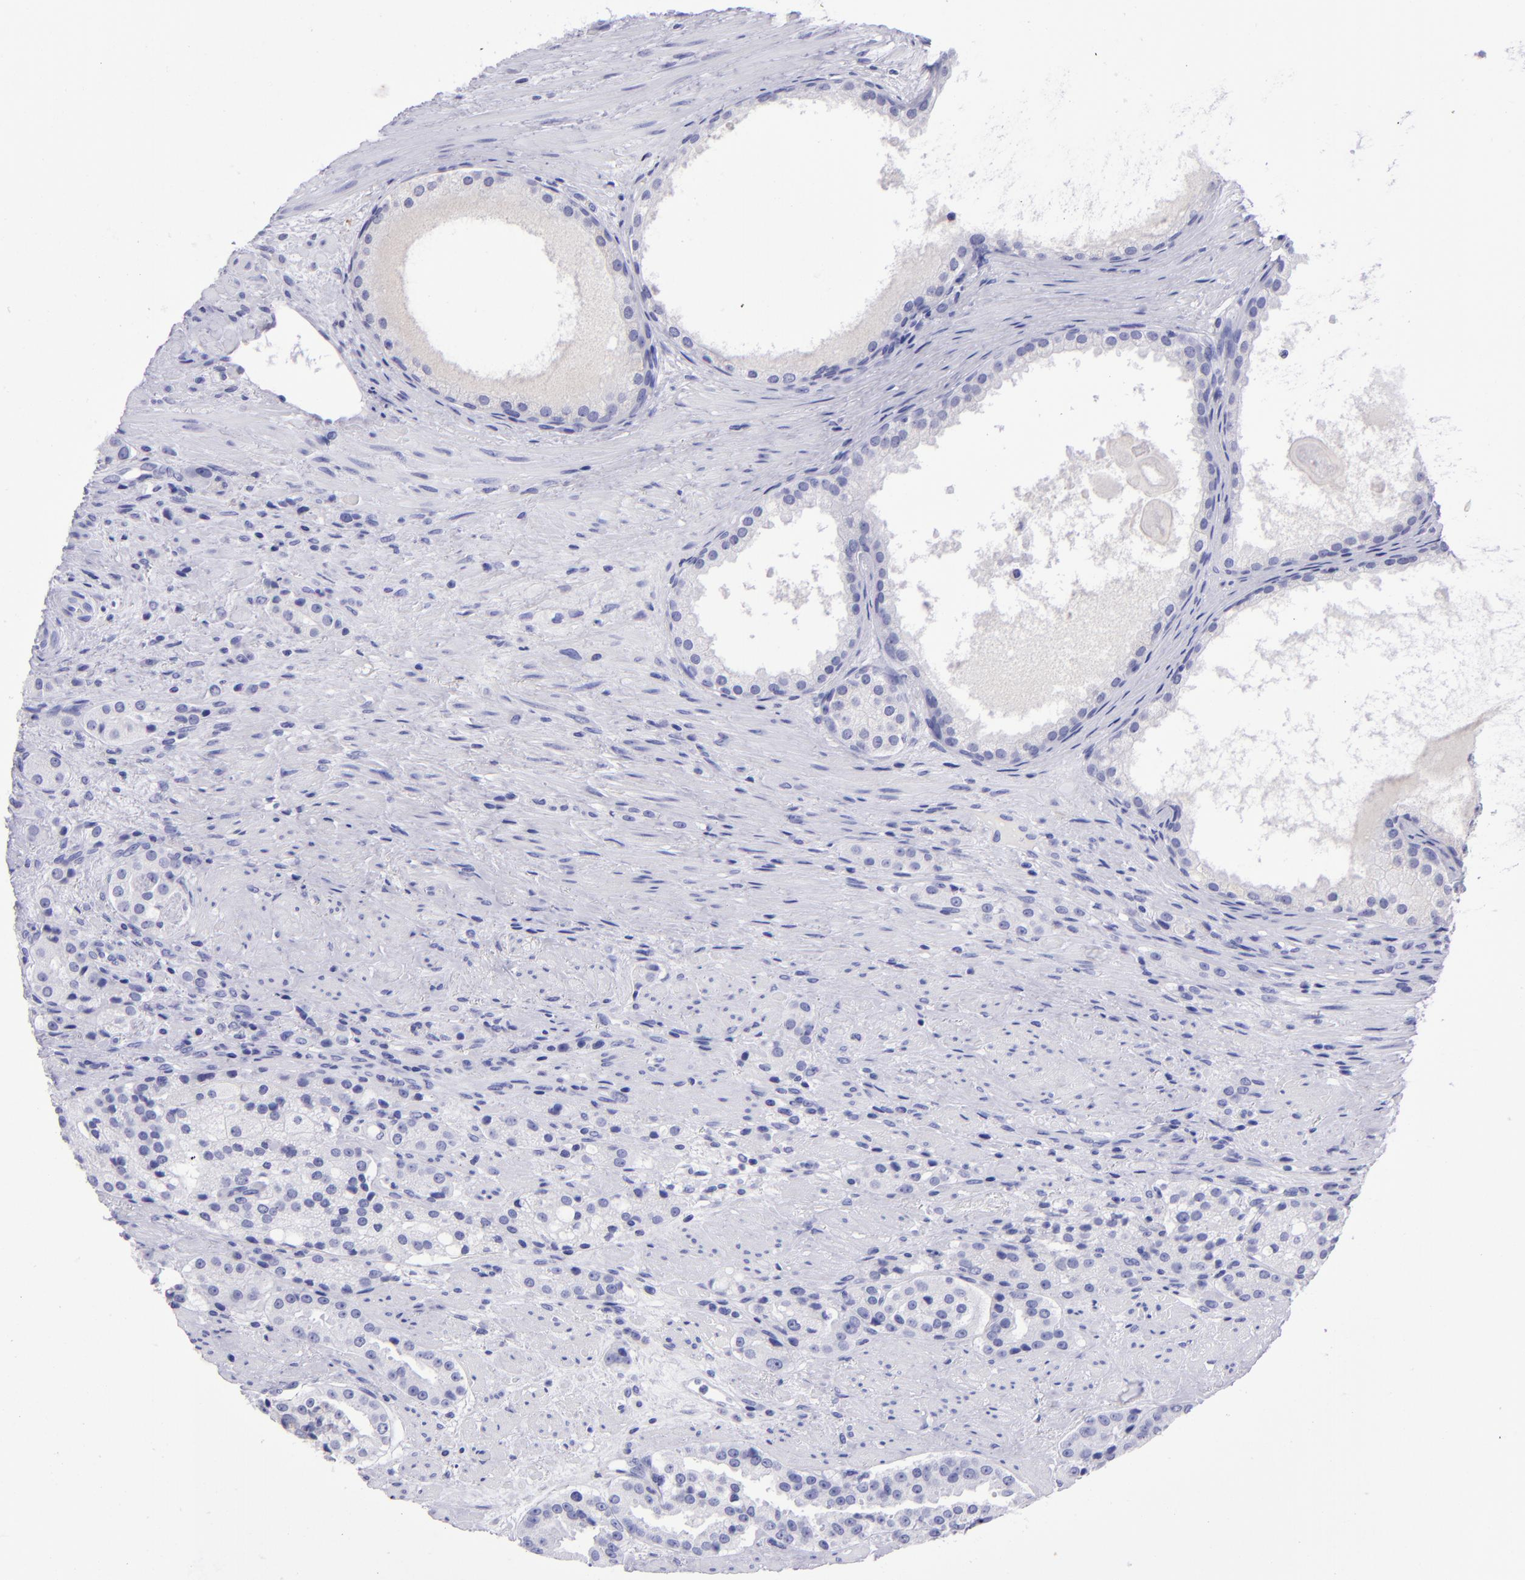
{"staining": {"intensity": "negative", "quantity": "none", "location": "none"}, "tissue": "prostate cancer", "cell_type": "Tumor cells", "image_type": "cancer", "snomed": [{"axis": "morphology", "description": "Adenocarcinoma, High grade"}, {"axis": "topography", "description": "Prostate"}], "caption": "DAB (3,3'-diaminobenzidine) immunohistochemical staining of prostate adenocarcinoma (high-grade) displays no significant positivity in tumor cells.", "gene": "TYRP1", "patient": {"sex": "male", "age": 72}}